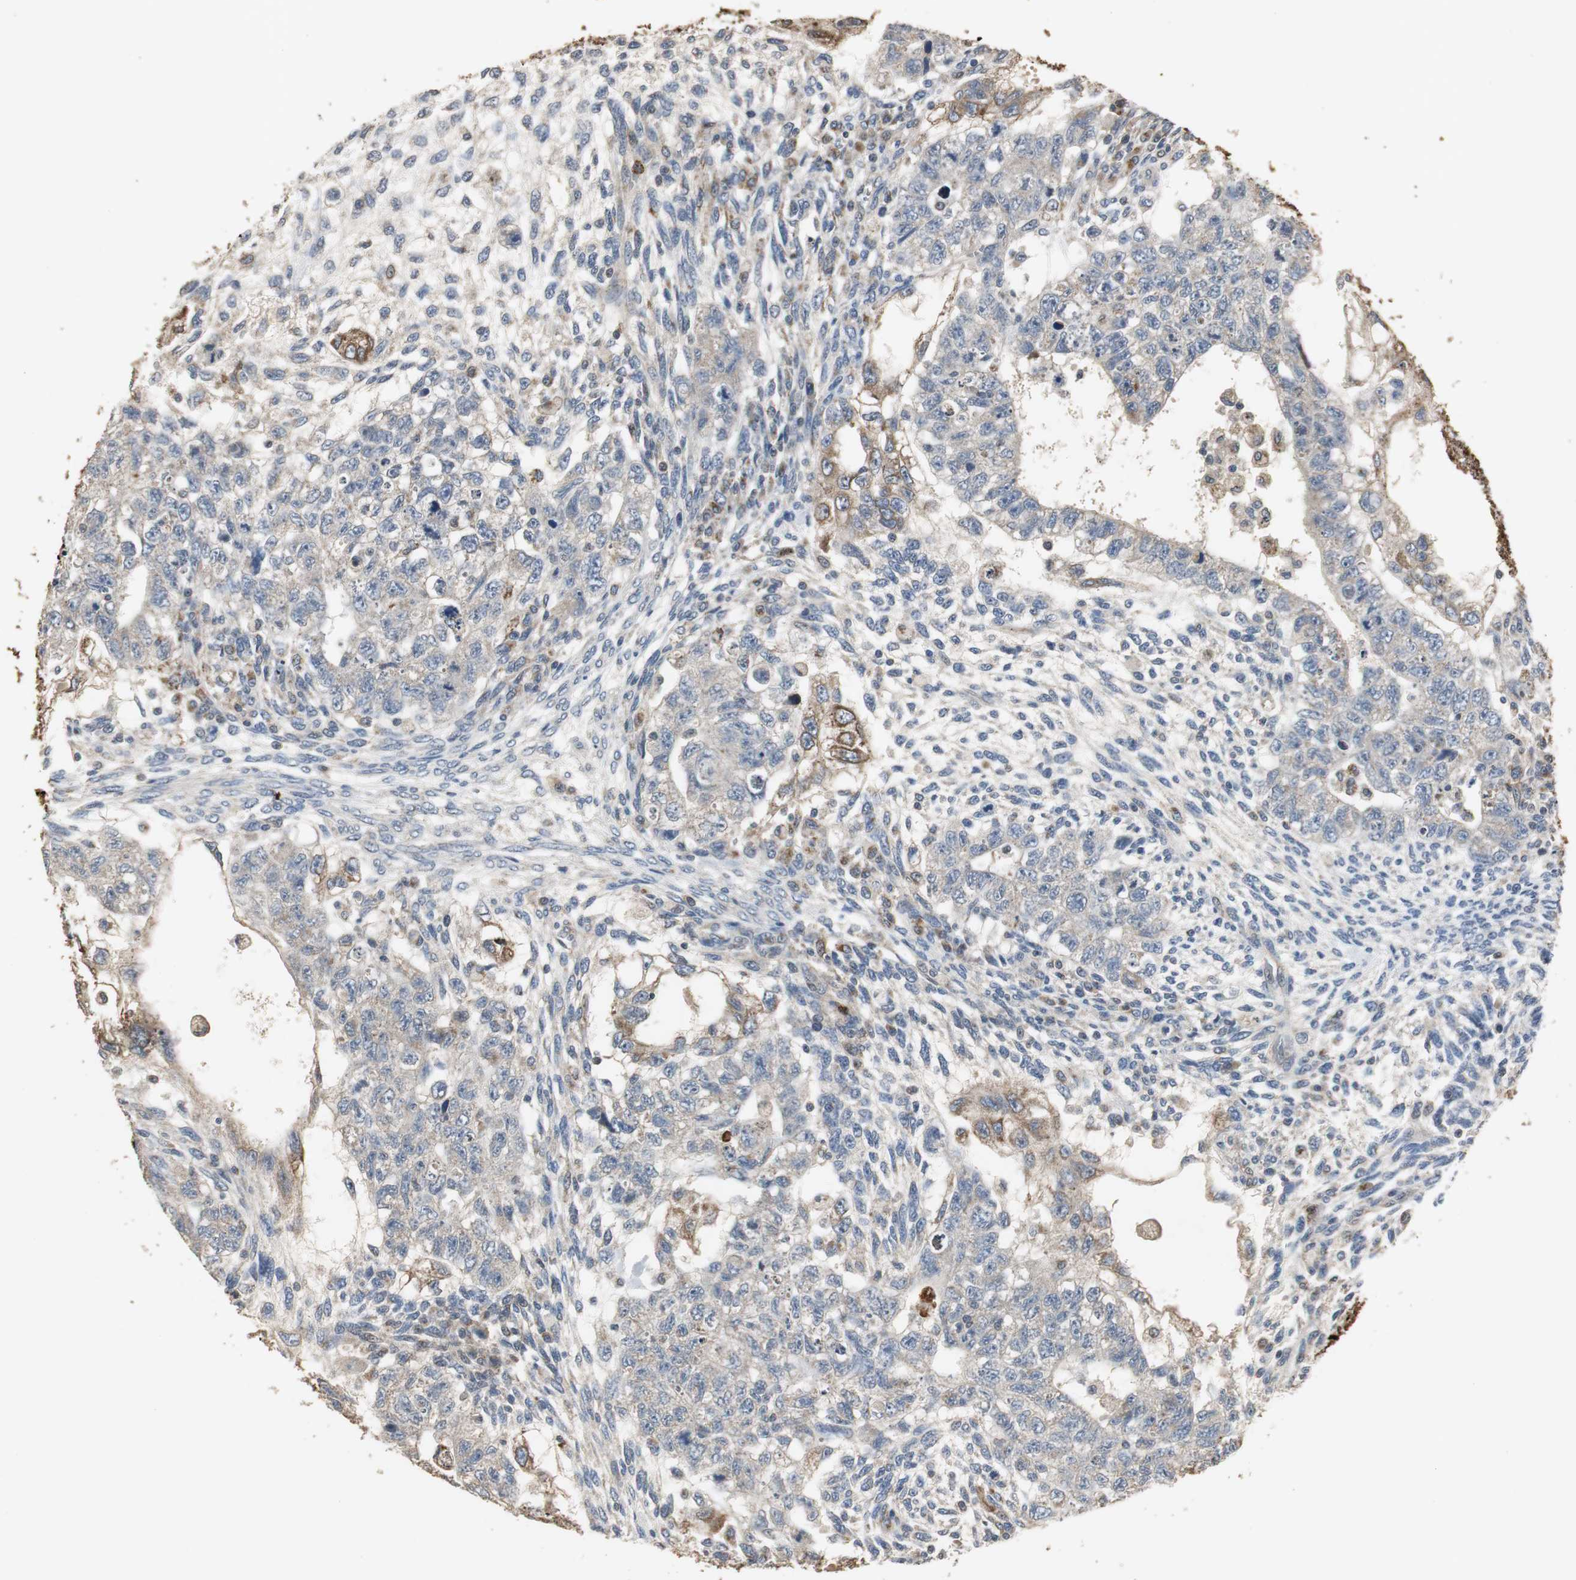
{"staining": {"intensity": "moderate", "quantity": "25%-75%", "location": "cytoplasmic/membranous"}, "tissue": "testis cancer", "cell_type": "Tumor cells", "image_type": "cancer", "snomed": [{"axis": "morphology", "description": "Normal tissue, NOS"}, {"axis": "morphology", "description": "Carcinoma, Embryonal, NOS"}, {"axis": "topography", "description": "Testis"}], "caption": "Embryonal carcinoma (testis) stained with immunohistochemistry reveals moderate cytoplasmic/membranous staining in about 25%-75% of tumor cells. (brown staining indicates protein expression, while blue staining denotes nuclei).", "gene": "JTB", "patient": {"sex": "male", "age": 36}}